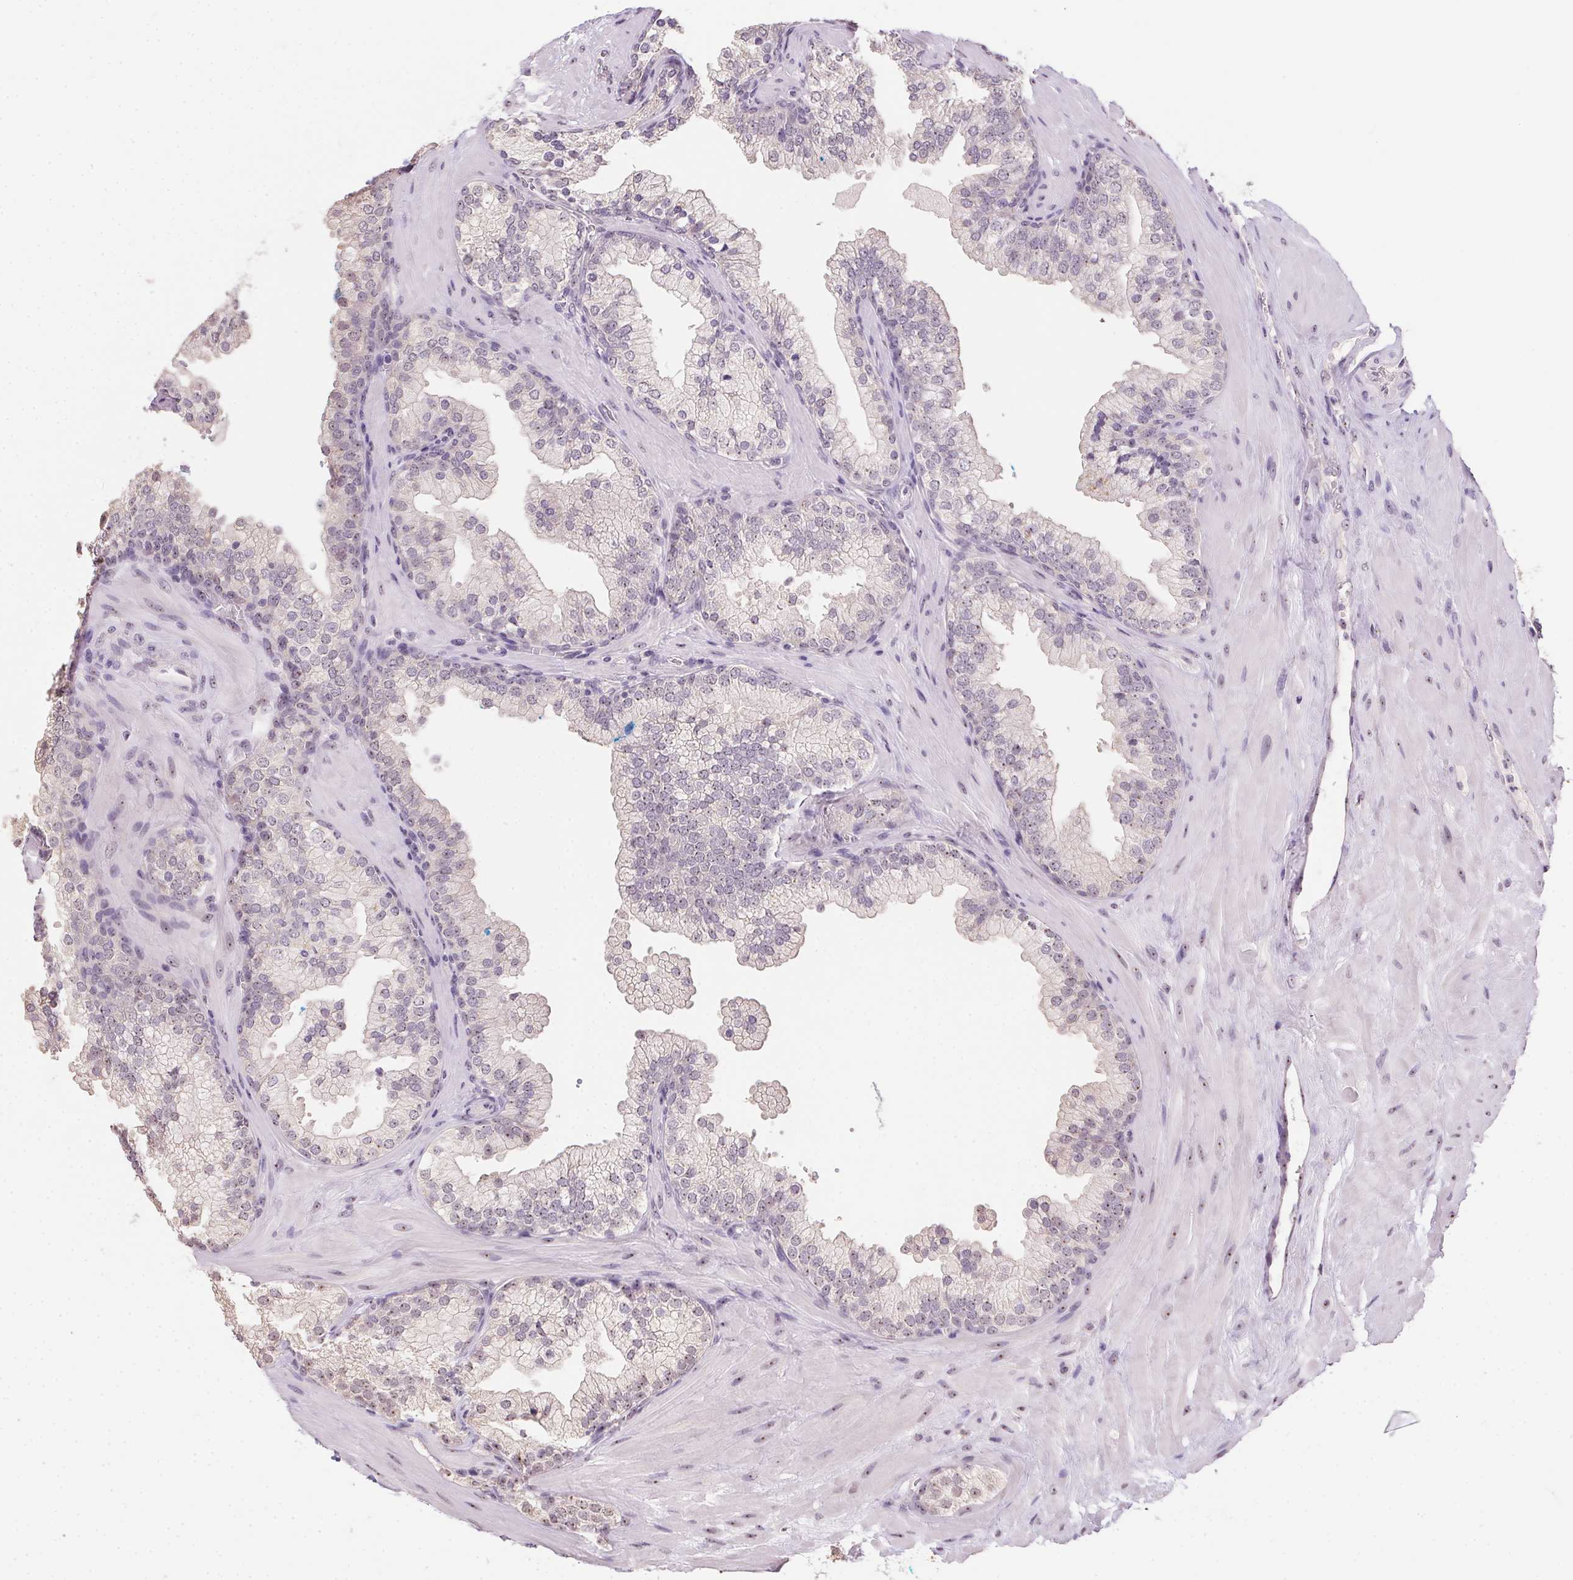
{"staining": {"intensity": "weak", "quantity": "<25%", "location": "nuclear"}, "tissue": "prostate", "cell_type": "Glandular cells", "image_type": "normal", "snomed": [{"axis": "morphology", "description": "Normal tissue, NOS"}, {"axis": "topography", "description": "Prostate"}, {"axis": "topography", "description": "Peripheral nerve tissue"}], "caption": "Immunohistochemical staining of benign human prostate displays no significant staining in glandular cells.", "gene": "BATF2", "patient": {"sex": "male", "age": 61}}